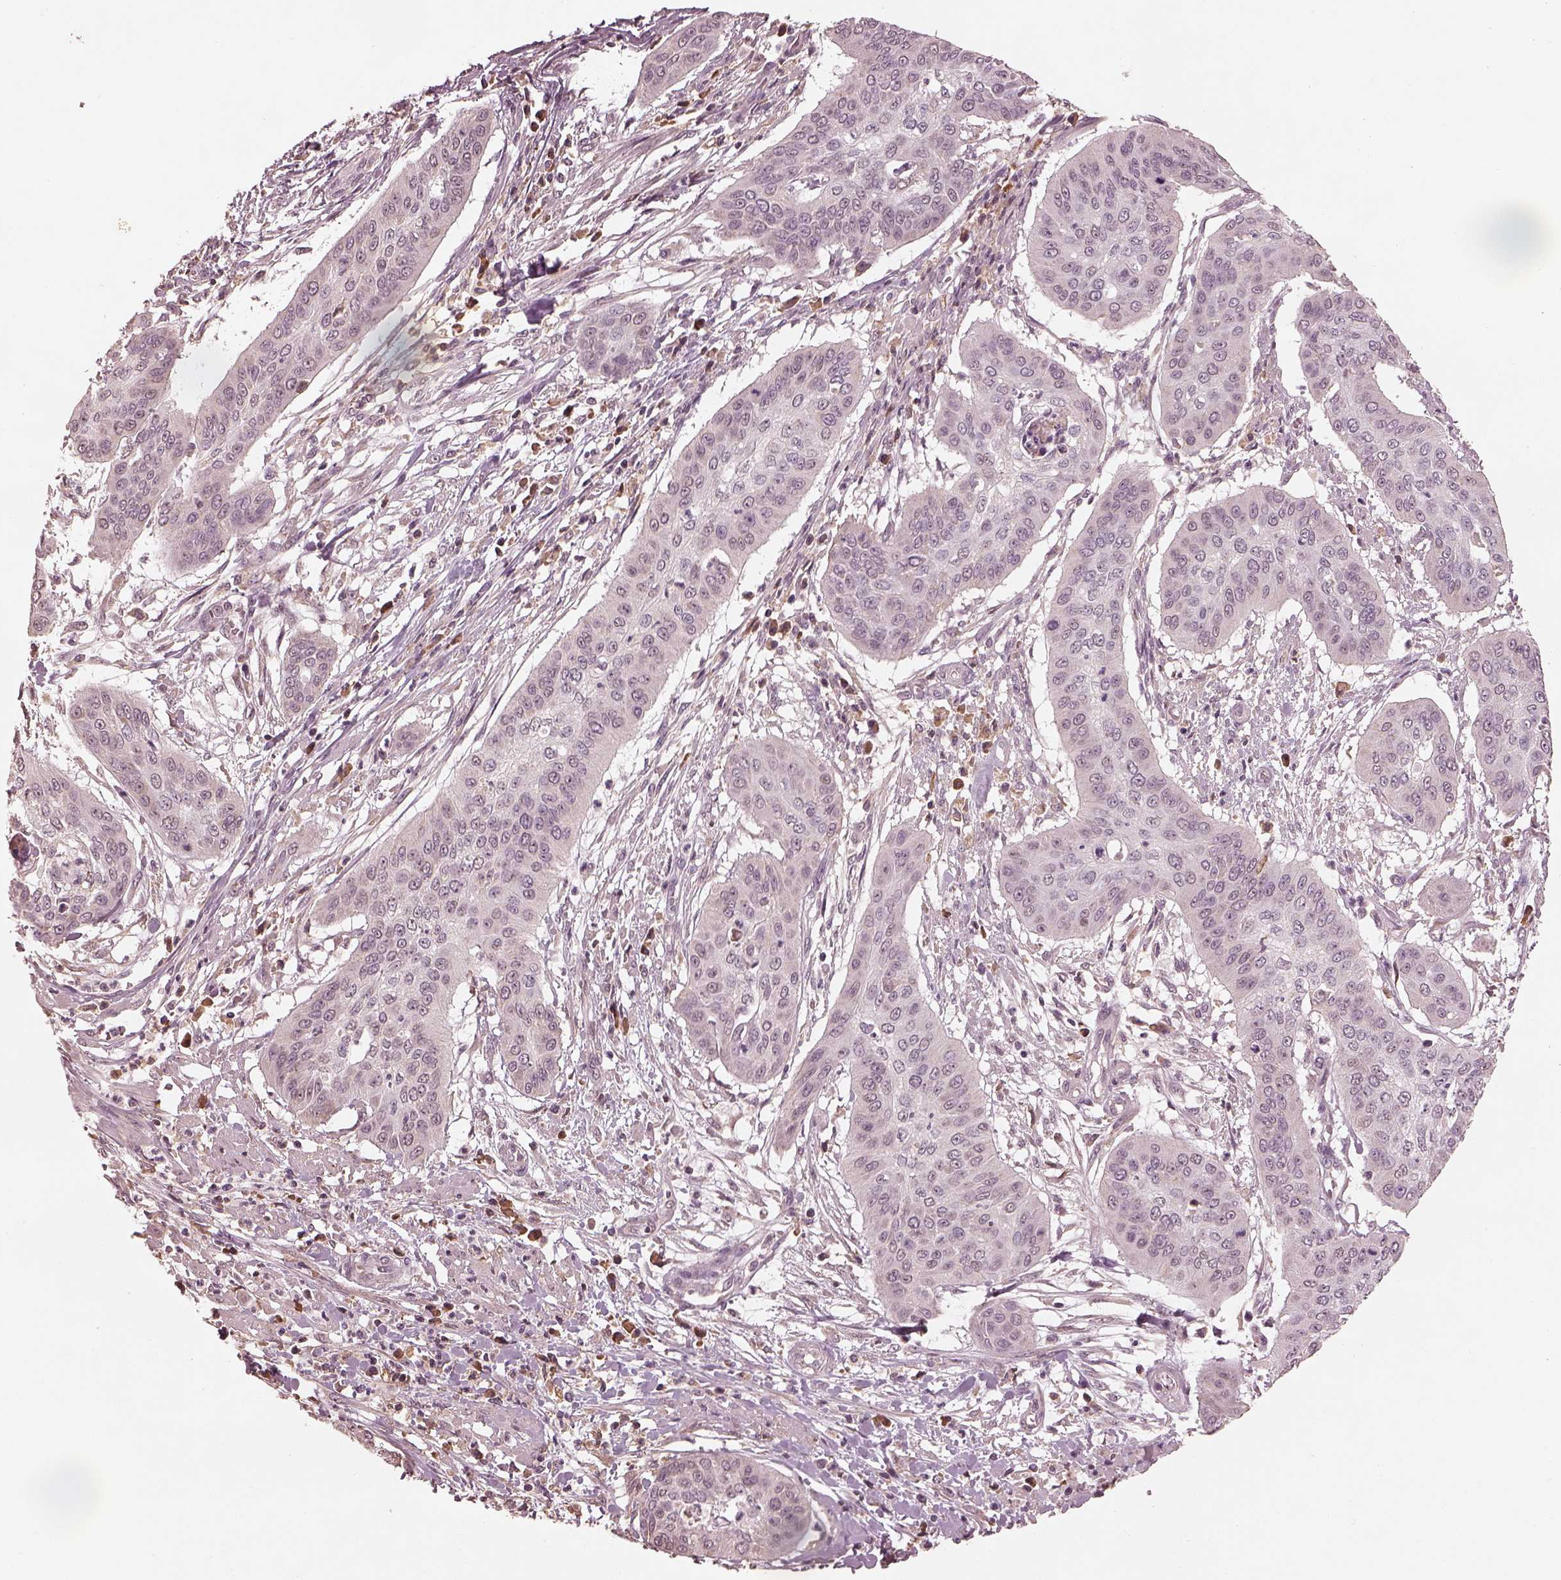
{"staining": {"intensity": "negative", "quantity": "none", "location": "none"}, "tissue": "cervical cancer", "cell_type": "Tumor cells", "image_type": "cancer", "snomed": [{"axis": "morphology", "description": "Squamous cell carcinoma, NOS"}, {"axis": "topography", "description": "Cervix"}], "caption": "DAB (3,3'-diaminobenzidine) immunohistochemical staining of human cervical cancer (squamous cell carcinoma) demonstrates no significant positivity in tumor cells.", "gene": "CALR3", "patient": {"sex": "female", "age": 39}}